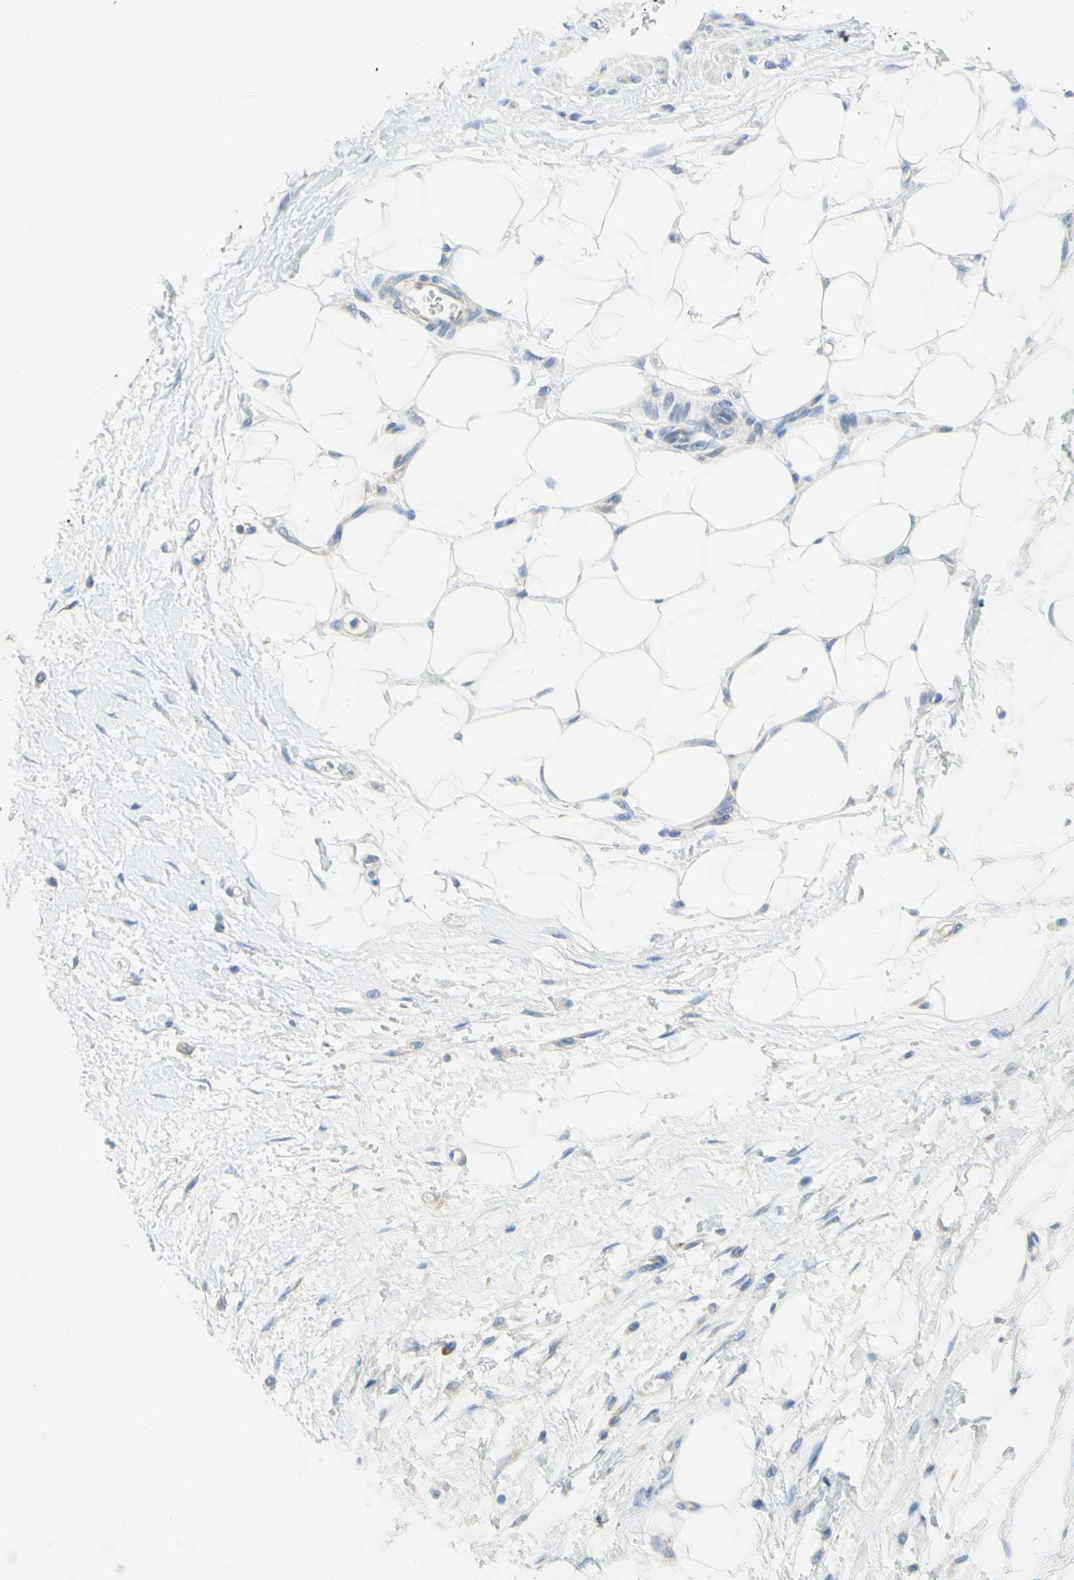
{"staining": {"intensity": "negative", "quantity": "none", "location": "none"}, "tissue": "adipose tissue", "cell_type": "Adipocytes", "image_type": "normal", "snomed": [{"axis": "morphology", "description": "Normal tissue, NOS"}, {"axis": "morphology", "description": "Urothelial carcinoma, High grade"}, {"axis": "topography", "description": "Vascular tissue"}, {"axis": "topography", "description": "Urinary bladder"}], "caption": "Image shows no protein expression in adipocytes of benign adipose tissue.", "gene": "MFF", "patient": {"sex": "female", "age": 56}}